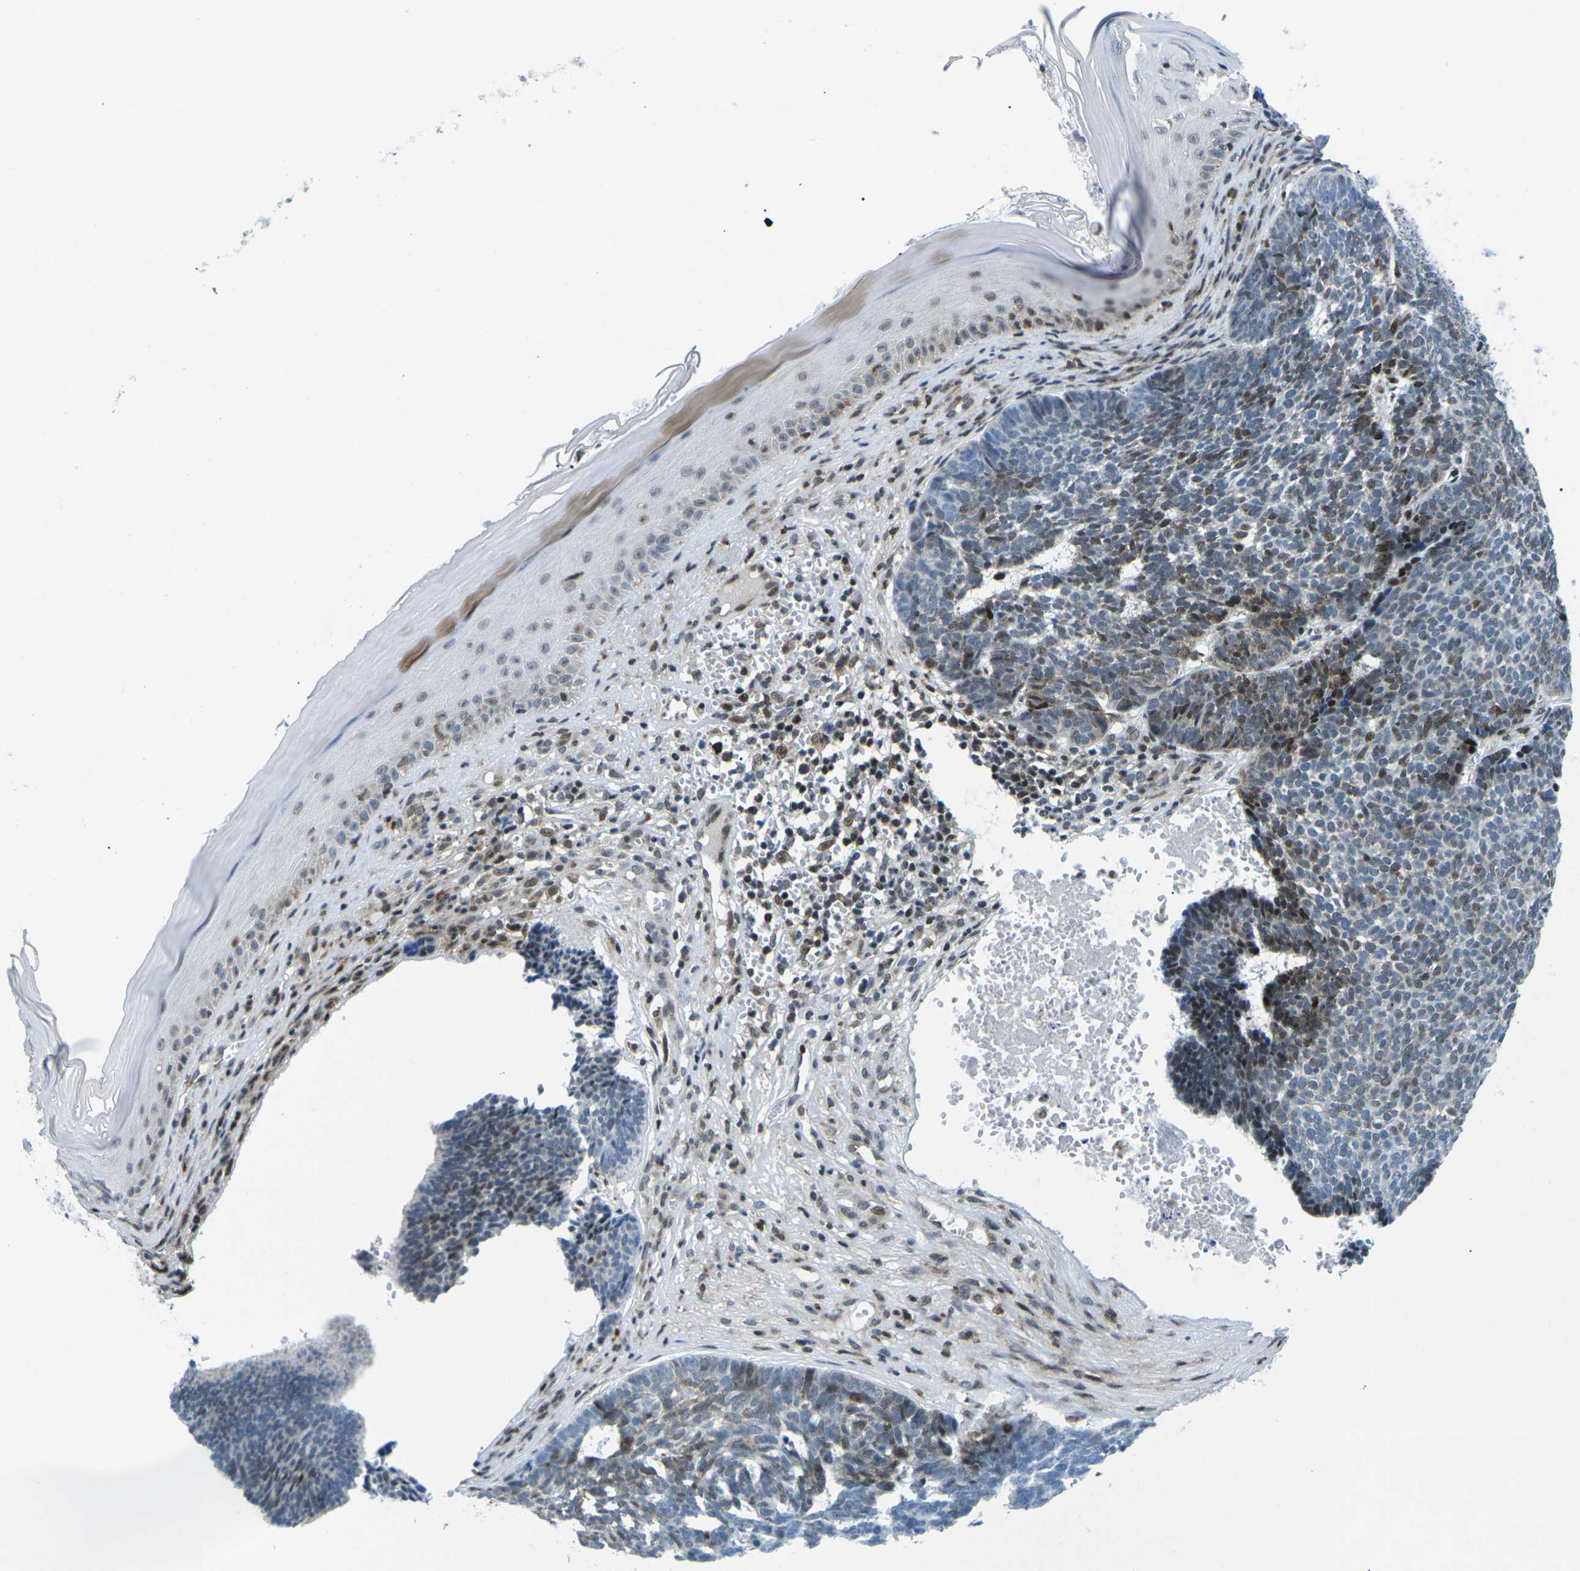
{"staining": {"intensity": "moderate", "quantity": "<25%", "location": "nuclear"}, "tissue": "skin cancer", "cell_type": "Tumor cells", "image_type": "cancer", "snomed": [{"axis": "morphology", "description": "Basal cell carcinoma"}, {"axis": "topography", "description": "Skin"}], "caption": "Moderate nuclear protein expression is appreciated in approximately <25% of tumor cells in skin cancer. Nuclei are stained in blue.", "gene": "MBNL1", "patient": {"sex": "male", "age": 84}}